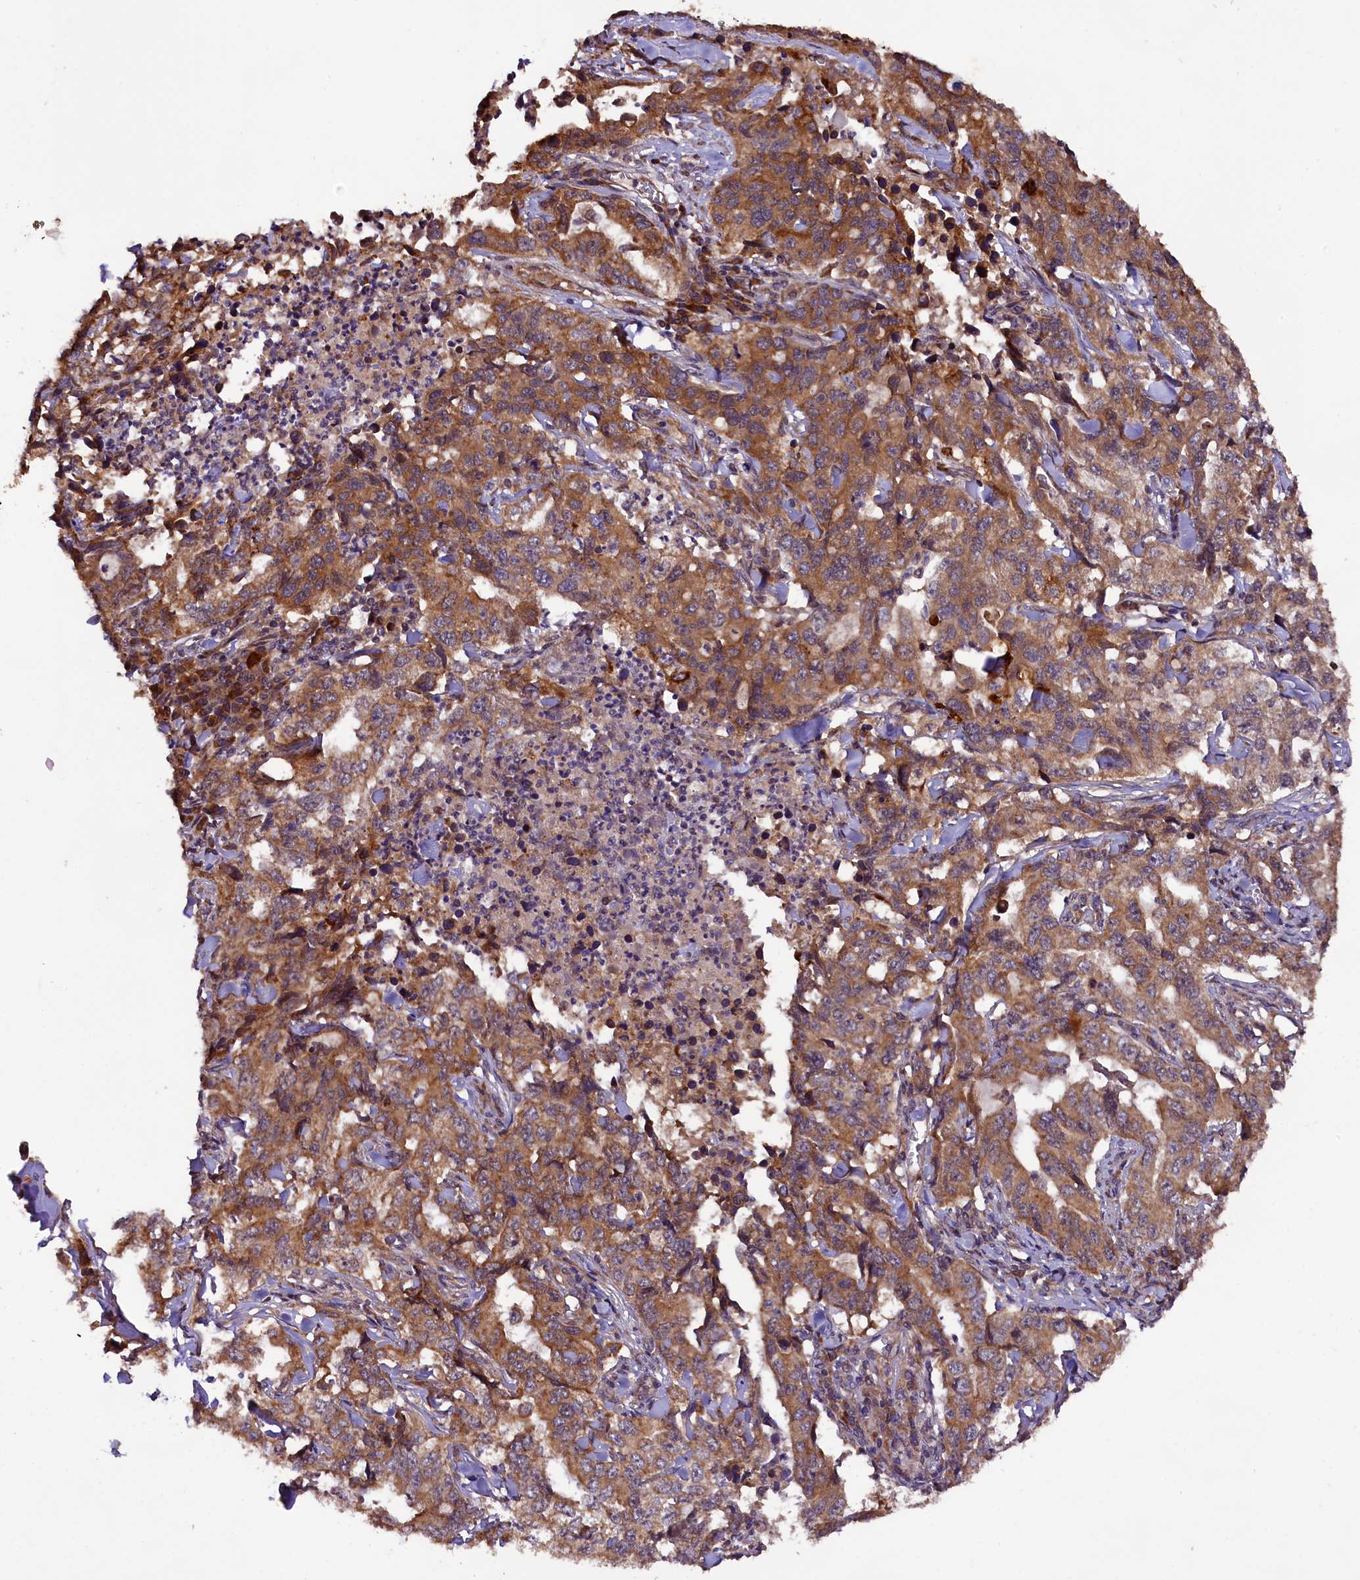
{"staining": {"intensity": "moderate", "quantity": ">75%", "location": "cytoplasmic/membranous"}, "tissue": "lung cancer", "cell_type": "Tumor cells", "image_type": "cancer", "snomed": [{"axis": "morphology", "description": "Adenocarcinoma, NOS"}, {"axis": "topography", "description": "Lung"}], "caption": "Immunohistochemistry (IHC) of lung cancer displays medium levels of moderate cytoplasmic/membranous positivity in approximately >75% of tumor cells.", "gene": "DOHH", "patient": {"sex": "female", "age": 51}}